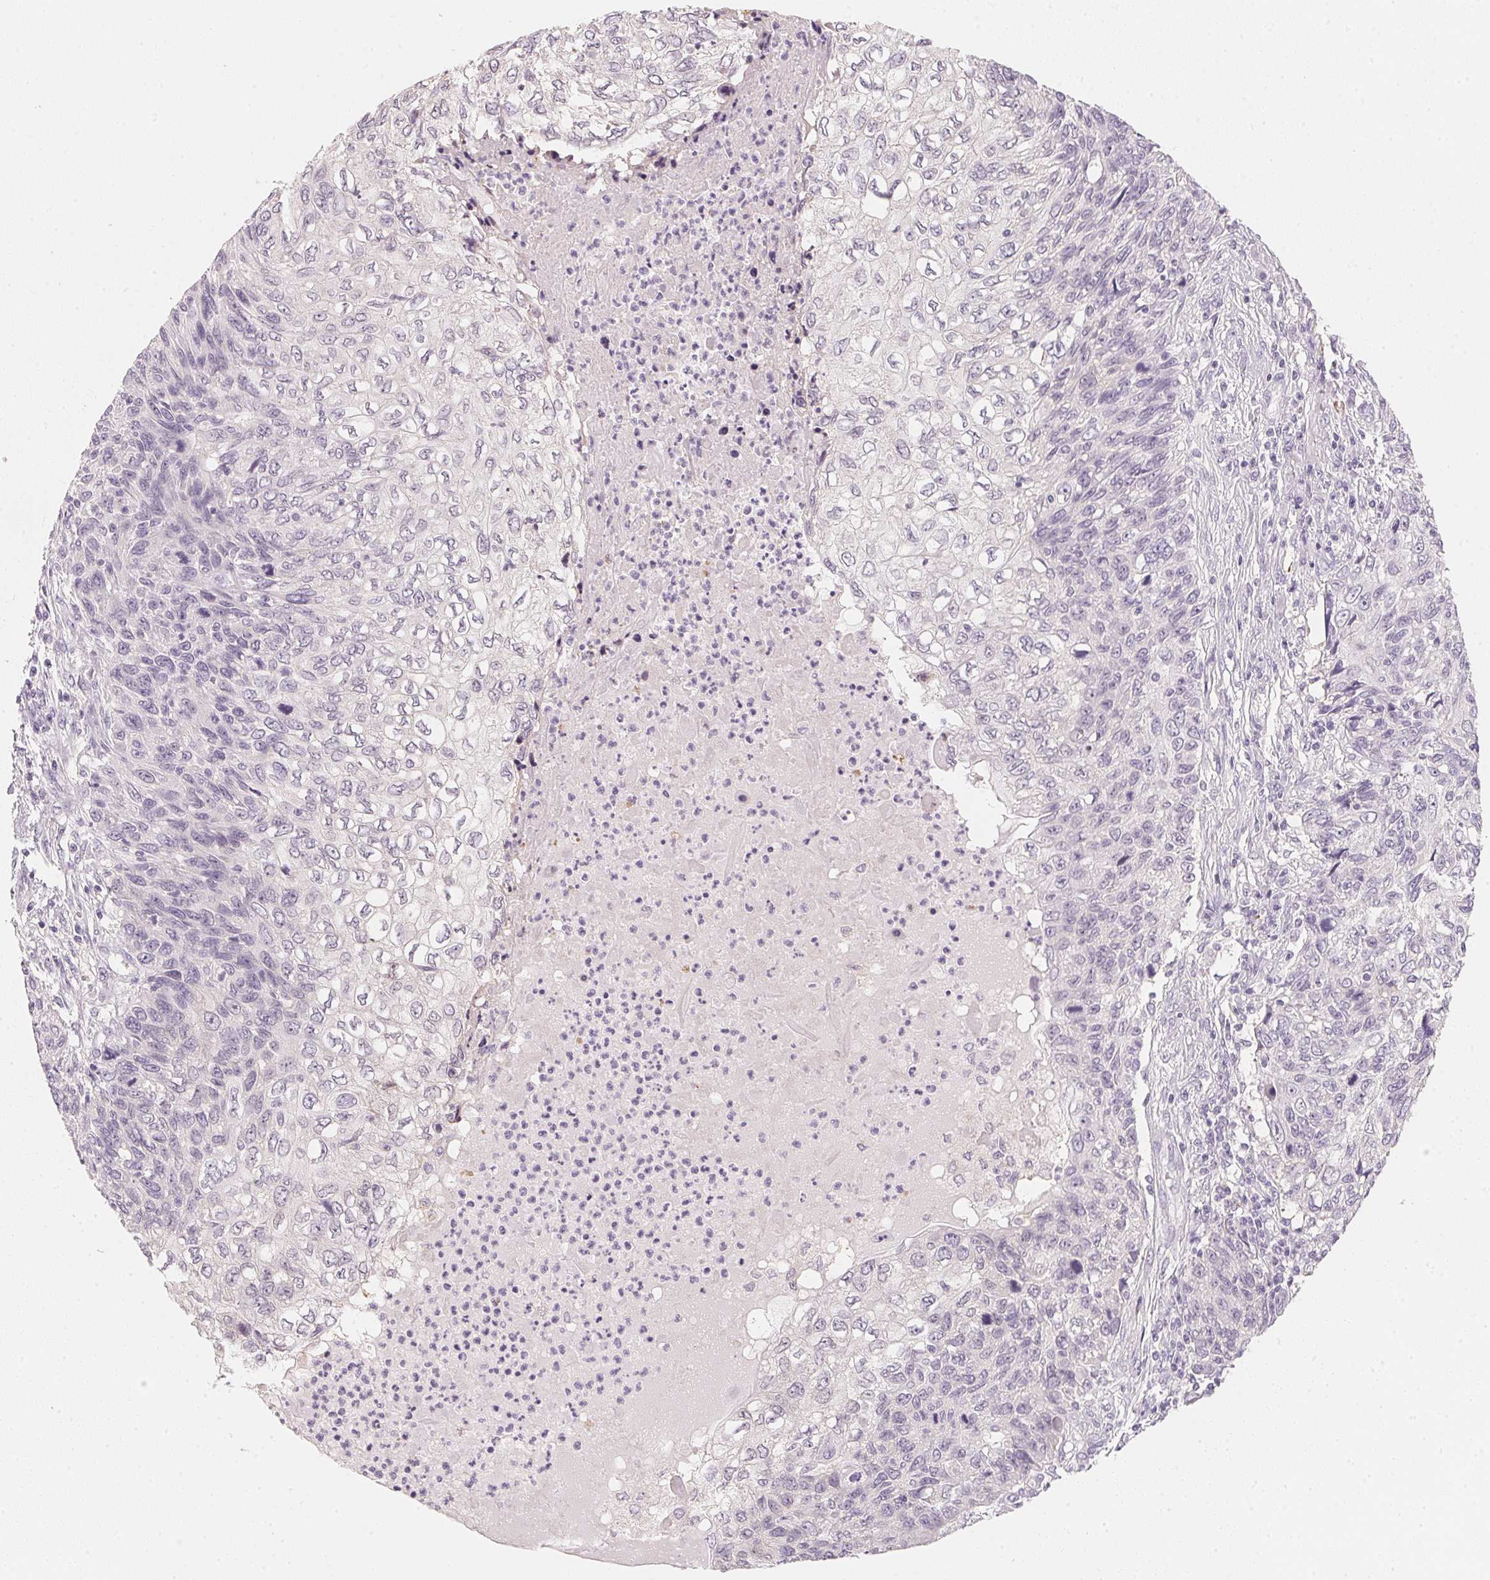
{"staining": {"intensity": "negative", "quantity": "none", "location": "none"}, "tissue": "skin cancer", "cell_type": "Tumor cells", "image_type": "cancer", "snomed": [{"axis": "morphology", "description": "Squamous cell carcinoma, NOS"}, {"axis": "topography", "description": "Skin"}], "caption": "Squamous cell carcinoma (skin) was stained to show a protein in brown. There is no significant staining in tumor cells.", "gene": "CFAP276", "patient": {"sex": "male", "age": 92}}